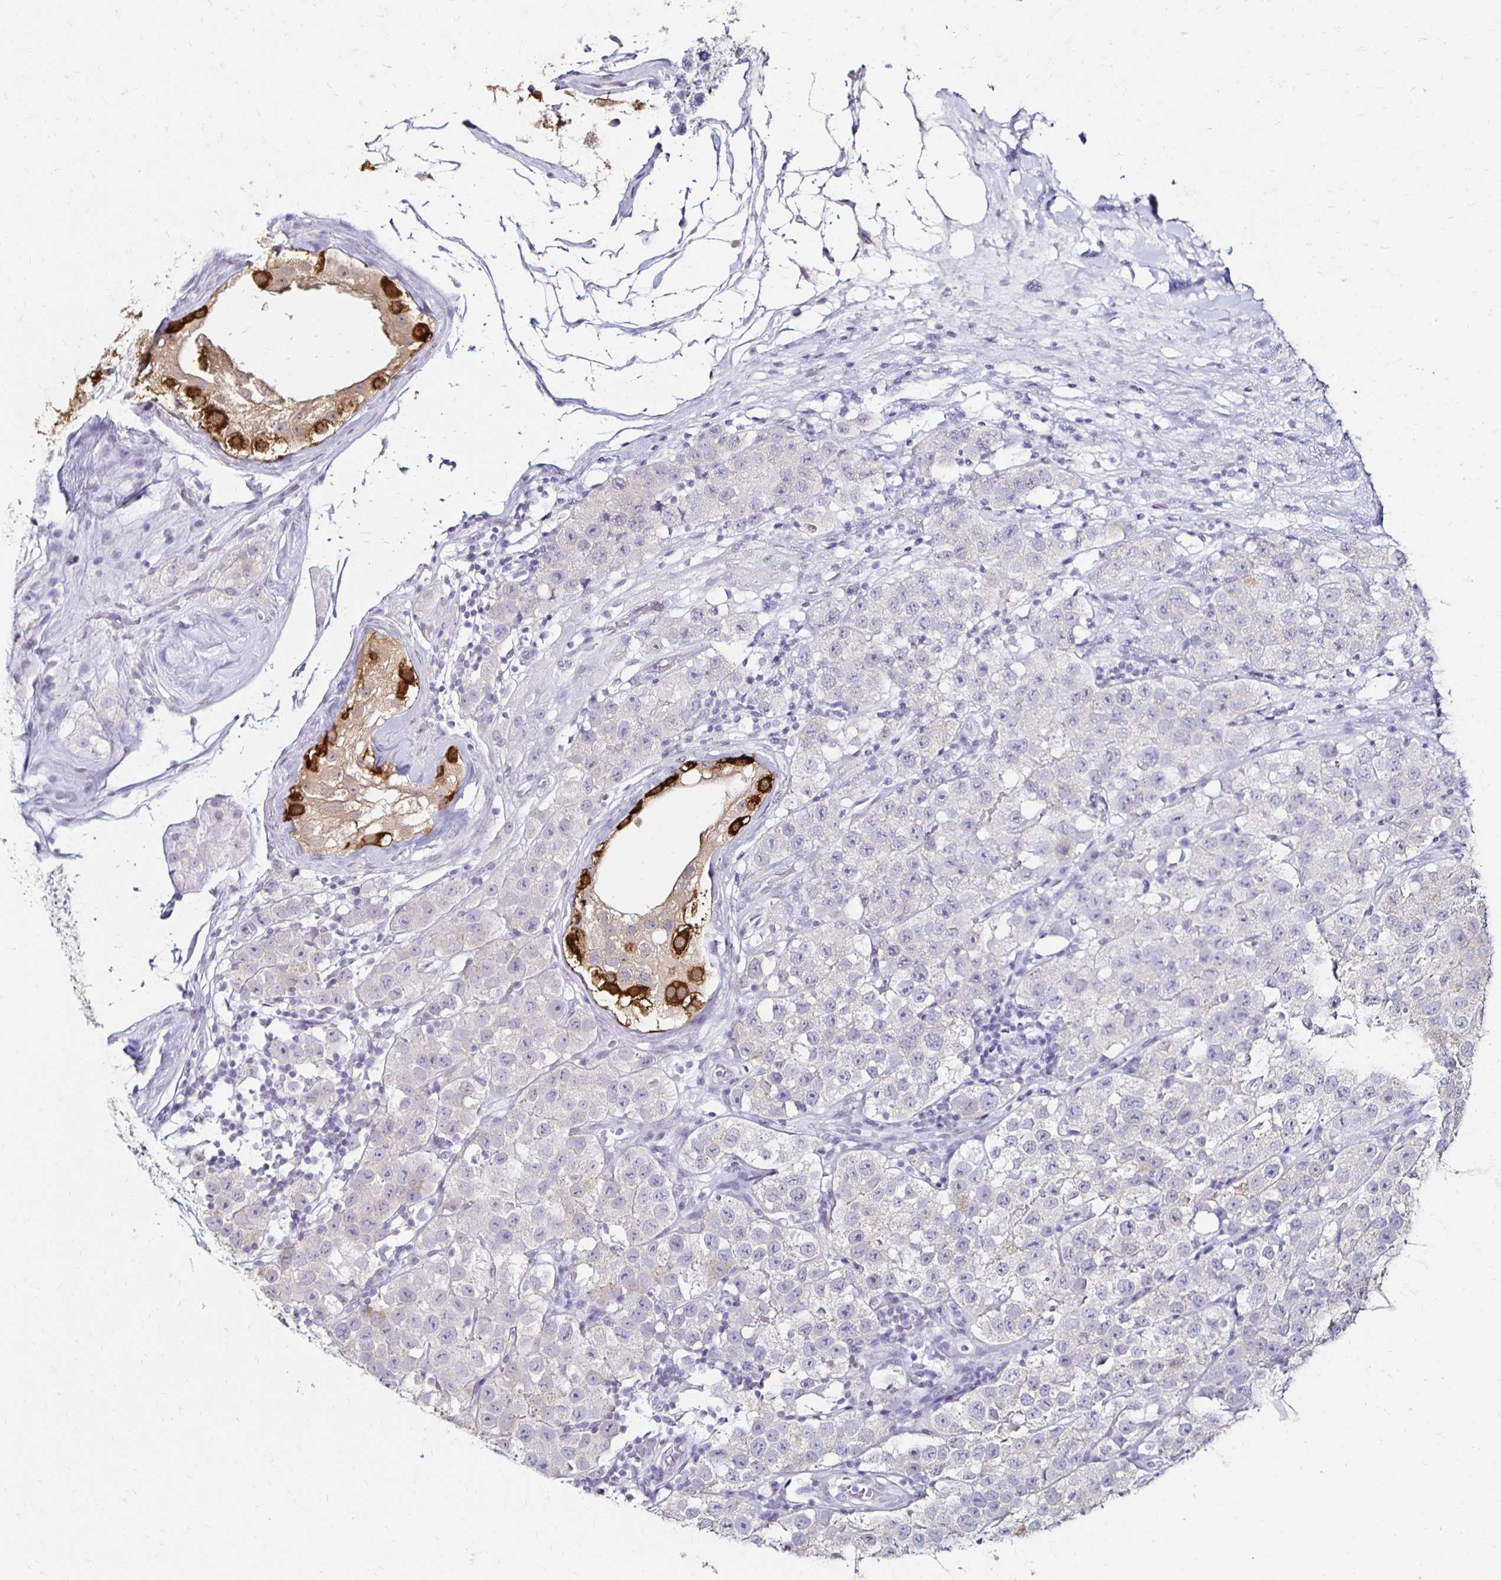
{"staining": {"intensity": "negative", "quantity": "none", "location": "none"}, "tissue": "testis cancer", "cell_type": "Tumor cells", "image_type": "cancer", "snomed": [{"axis": "morphology", "description": "Seminoma, NOS"}, {"axis": "topography", "description": "Testis"}], "caption": "Immunohistochemical staining of human testis seminoma shows no significant positivity in tumor cells. (DAB (3,3'-diaminobenzidine) immunohistochemistry visualized using brightfield microscopy, high magnification).", "gene": "TOMM34", "patient": {"sex": "male", "age": 34}}